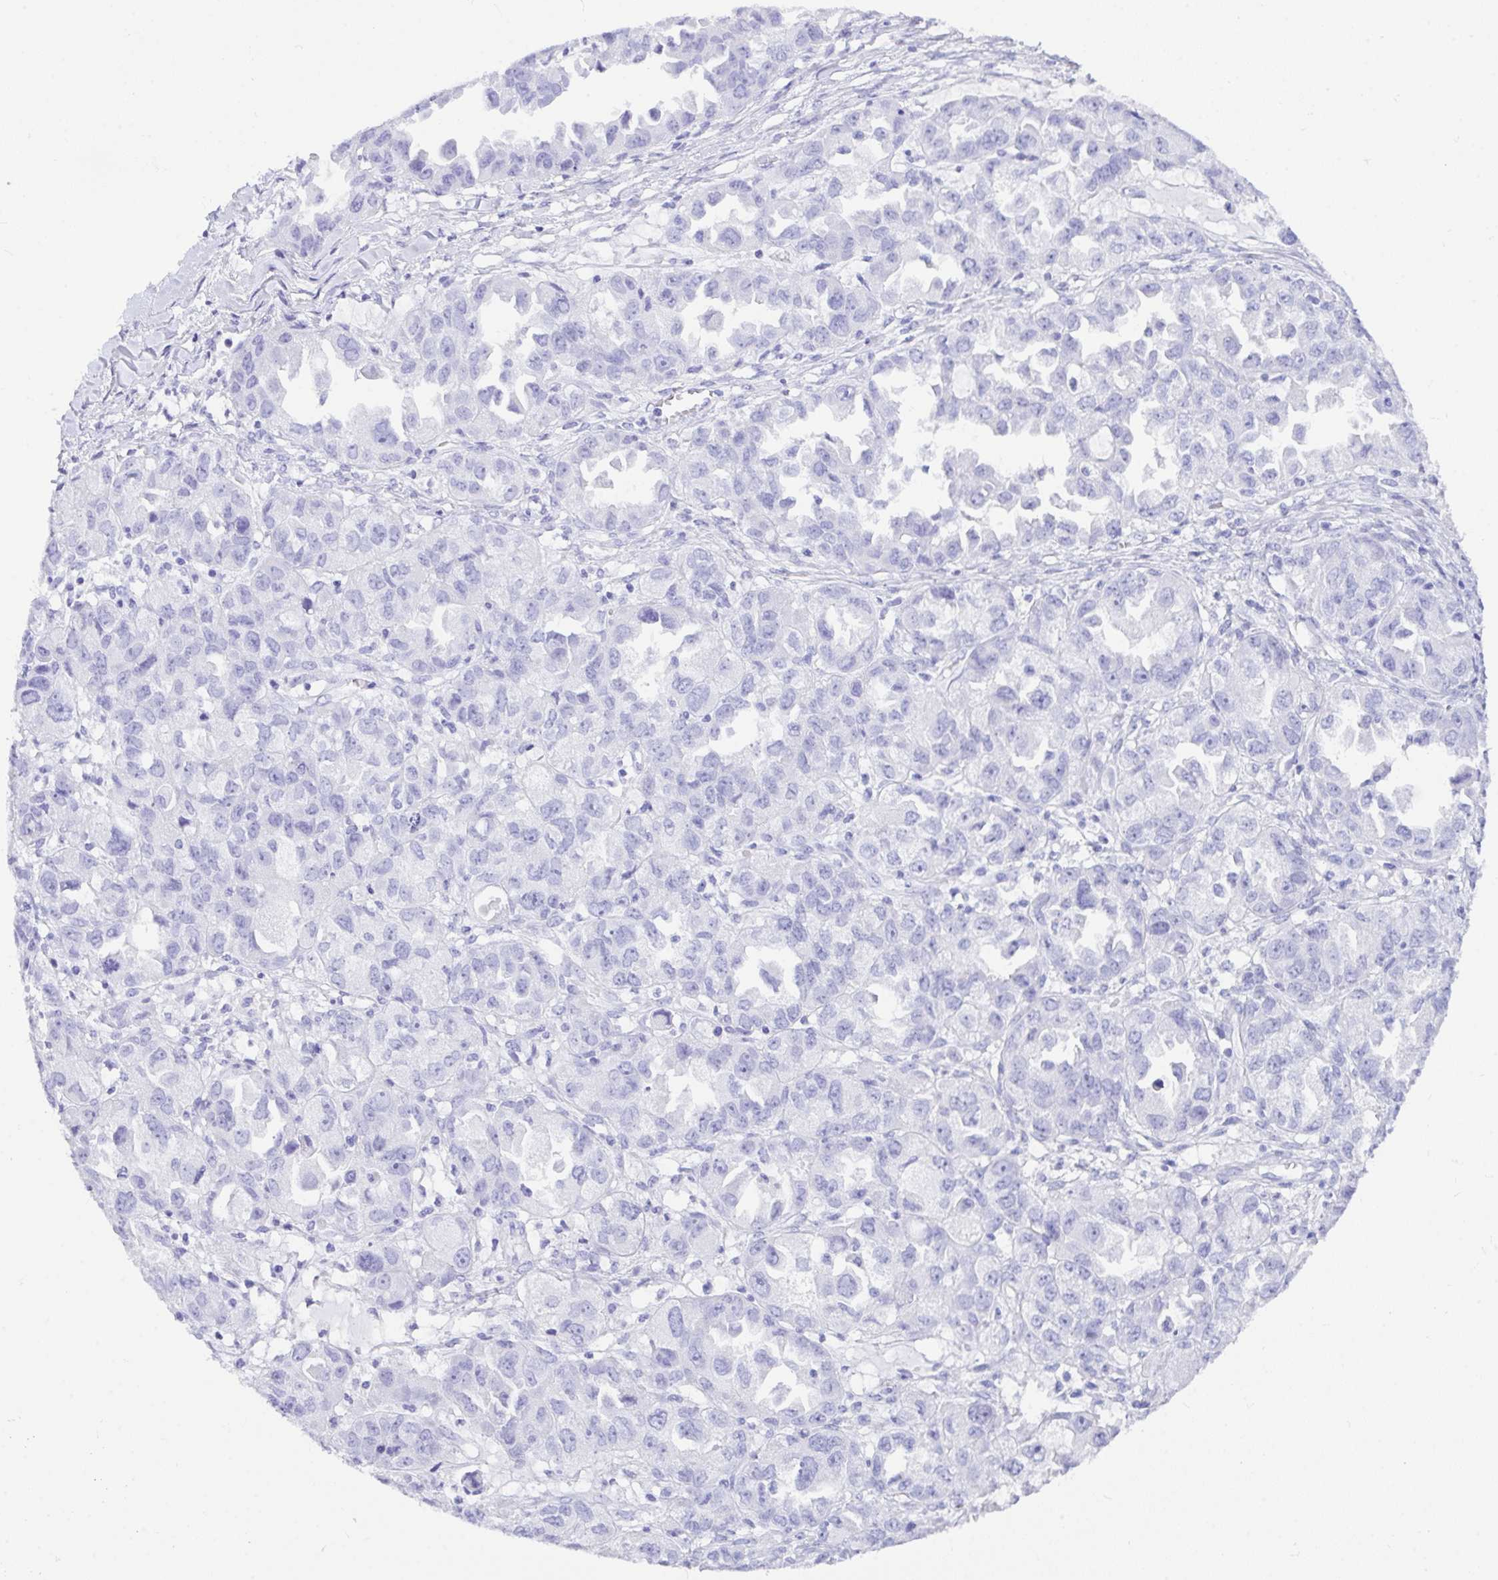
{"staining": {"intensity": "negative", "quantity": "none", "location": "none"}, "tissue": "ovarian cancer", "cell_type": "Tumor cells", "image_type": "cancer", "snomed": [{"axis": "morphology", "description": "Cystadenocarcinoma, serous, NOS"}, {"axis": "topography", "description": "Ovary"}], "caption": "Tumor cells are negative for brown protein staining in ovarian serous cystadenocarcinoma.", "gene": "BEST4", "patient": {"sex": "female", "age": 84}}